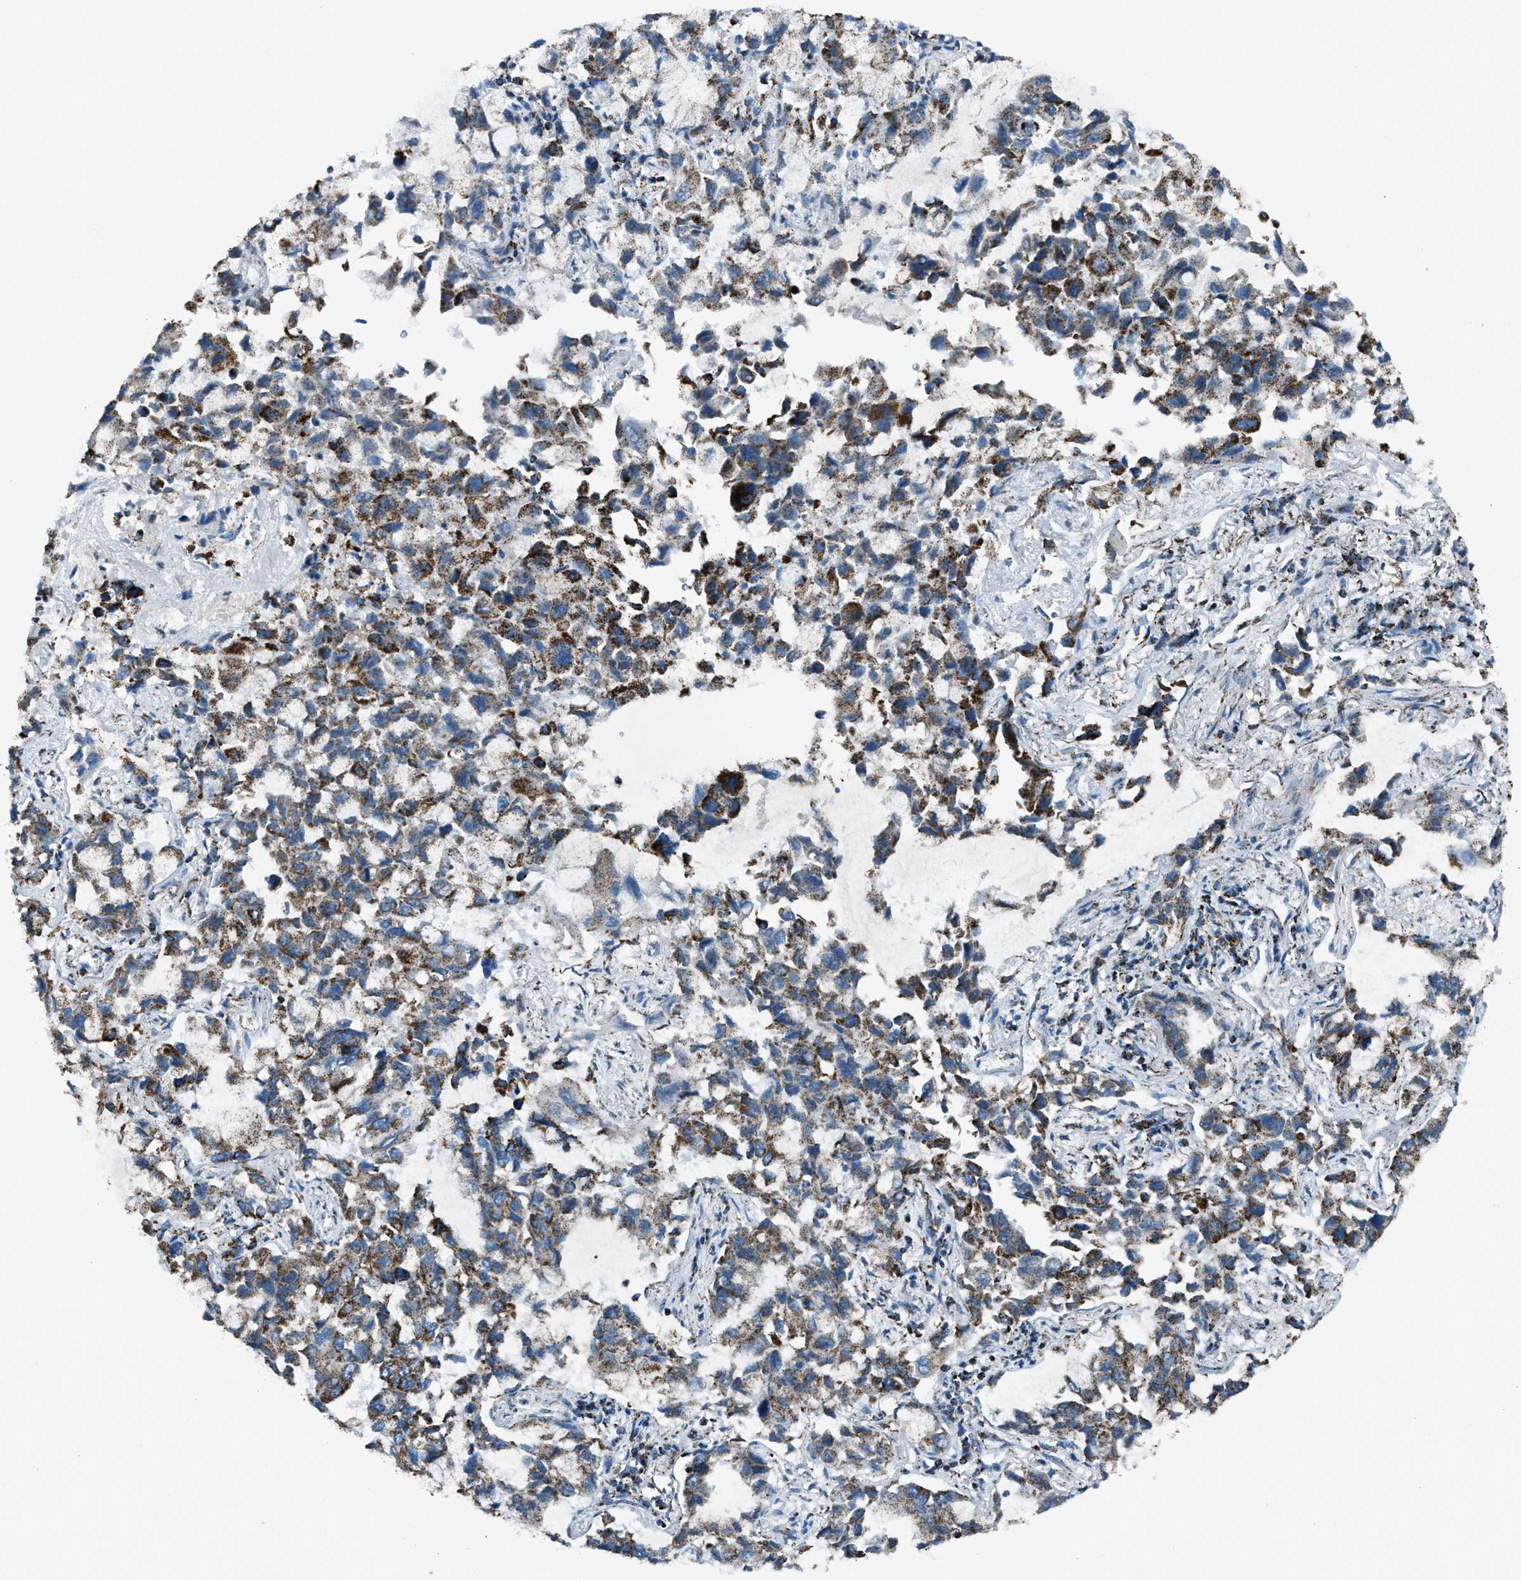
{"staining": {"intensity": "moderate", "quantity": ">75%", "location": "cytoplasmic/membranous"}, "tissue": "lung cancer", "cell_type": "Tumor cells", "image_type": "cancer", "snomed": [{"axis": "morphology", "description": "Adenocarcinoma, NOS"}, {"axis": "topography", "description": "Lung"}], "caption": "The image shows a brown stain indicating the presence of a protein in the cytoplasmic/membranous of tumor cells in lung adenocarcinoma. Nuclei are stained in blue.", "gene": "MDH2", "patient": {"sex": "male", "age": 64}}